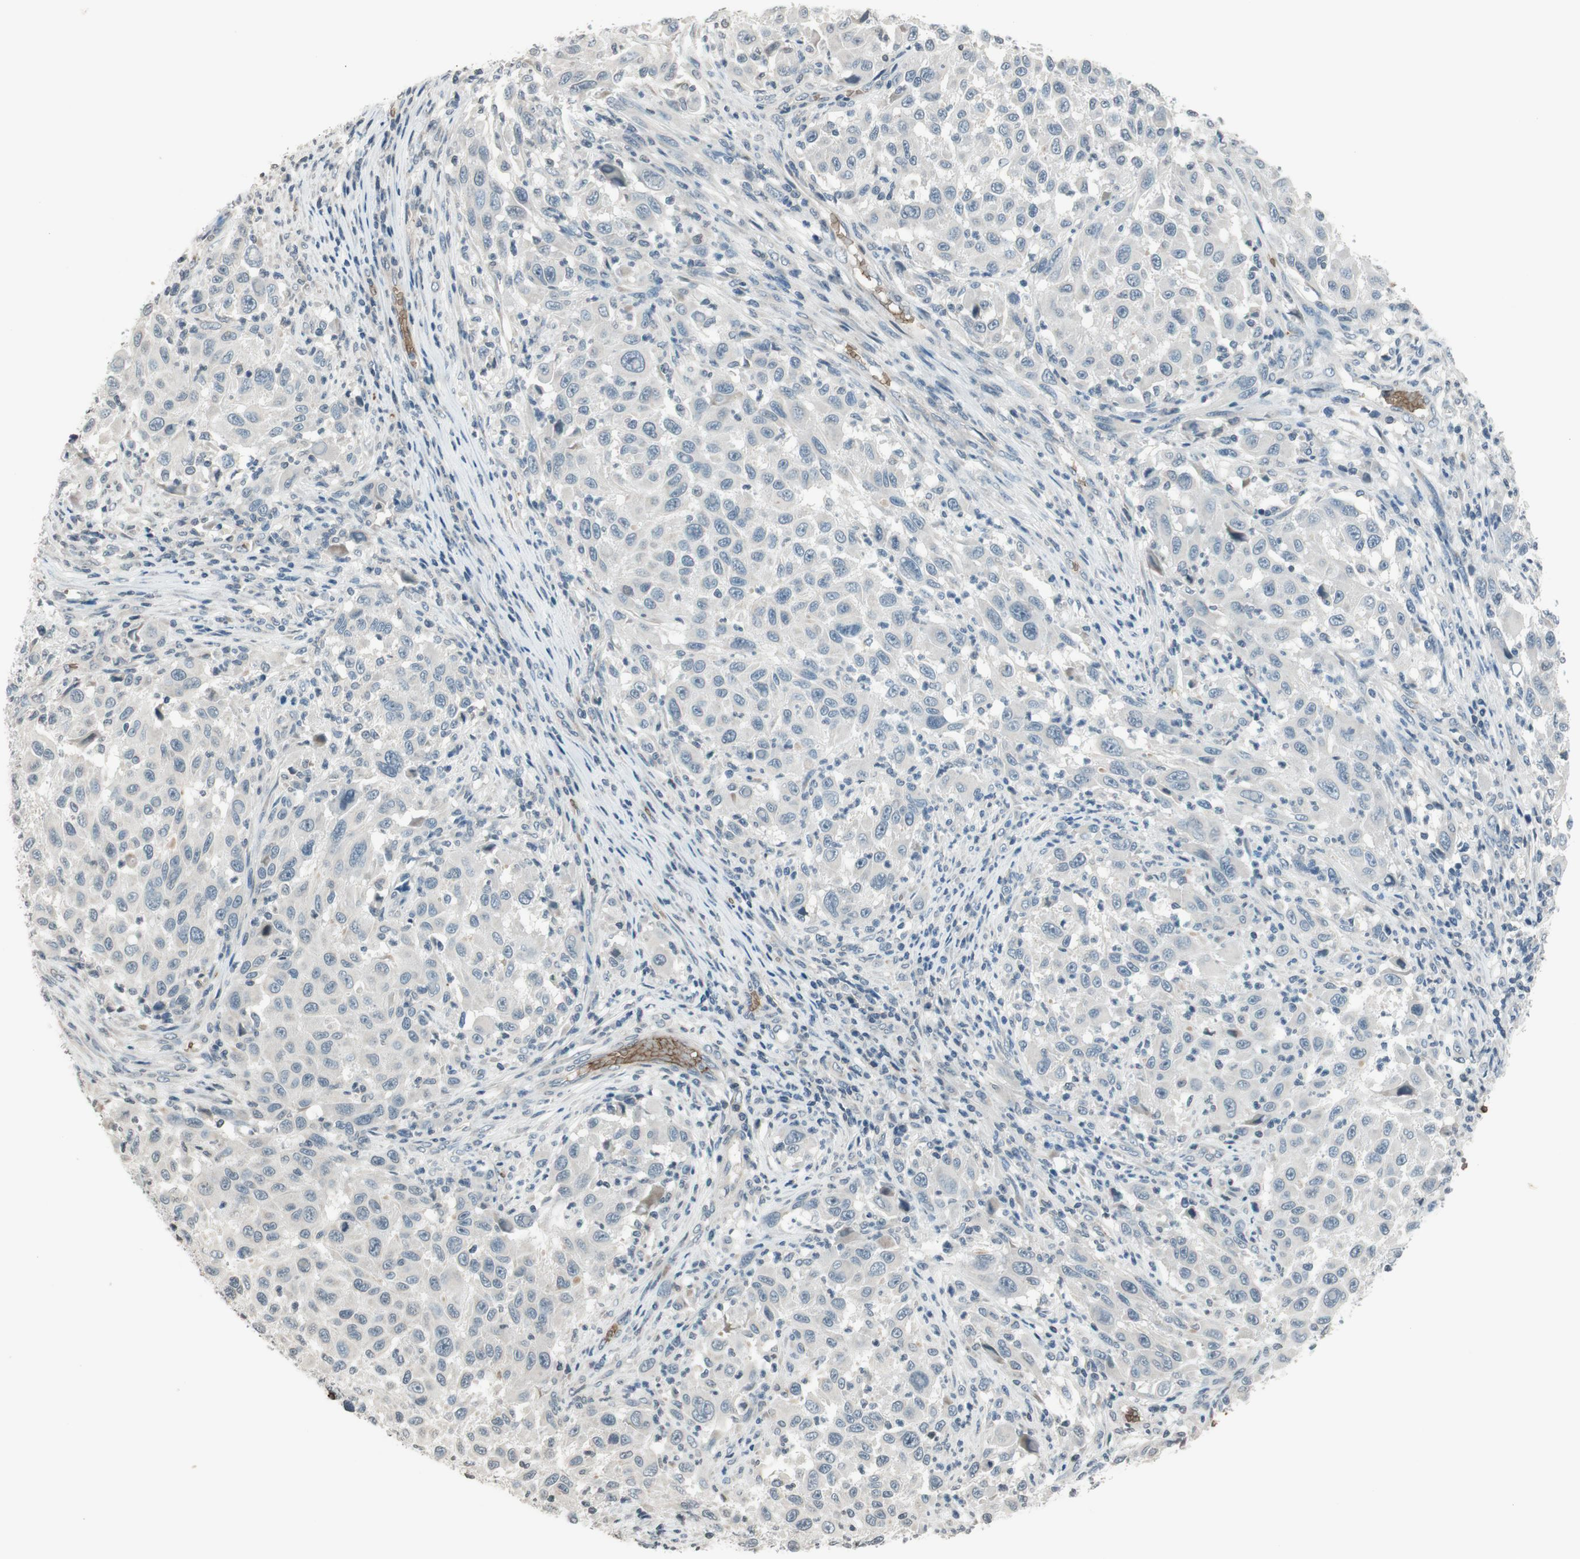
{"staining": {"intensity": "negative", "quantity": "none", "location": "none"}, "tissue": "melanoma", "cell_type": "Tumor cells", "image_type": "cancer", "snomed": [{"axis": "morphology", "description": "Malignant melanoma, Metastatic site"}, {"axis": "topography", "description": "Lymph node"}], "caption": "This is an immunohistochemistry (IHC) histopathology image of human malignant melanoma (metastatic site). There is no positivity in tumor cells.", "gene": "GYPC", "patient": {"sex": "male", "age": 61}}